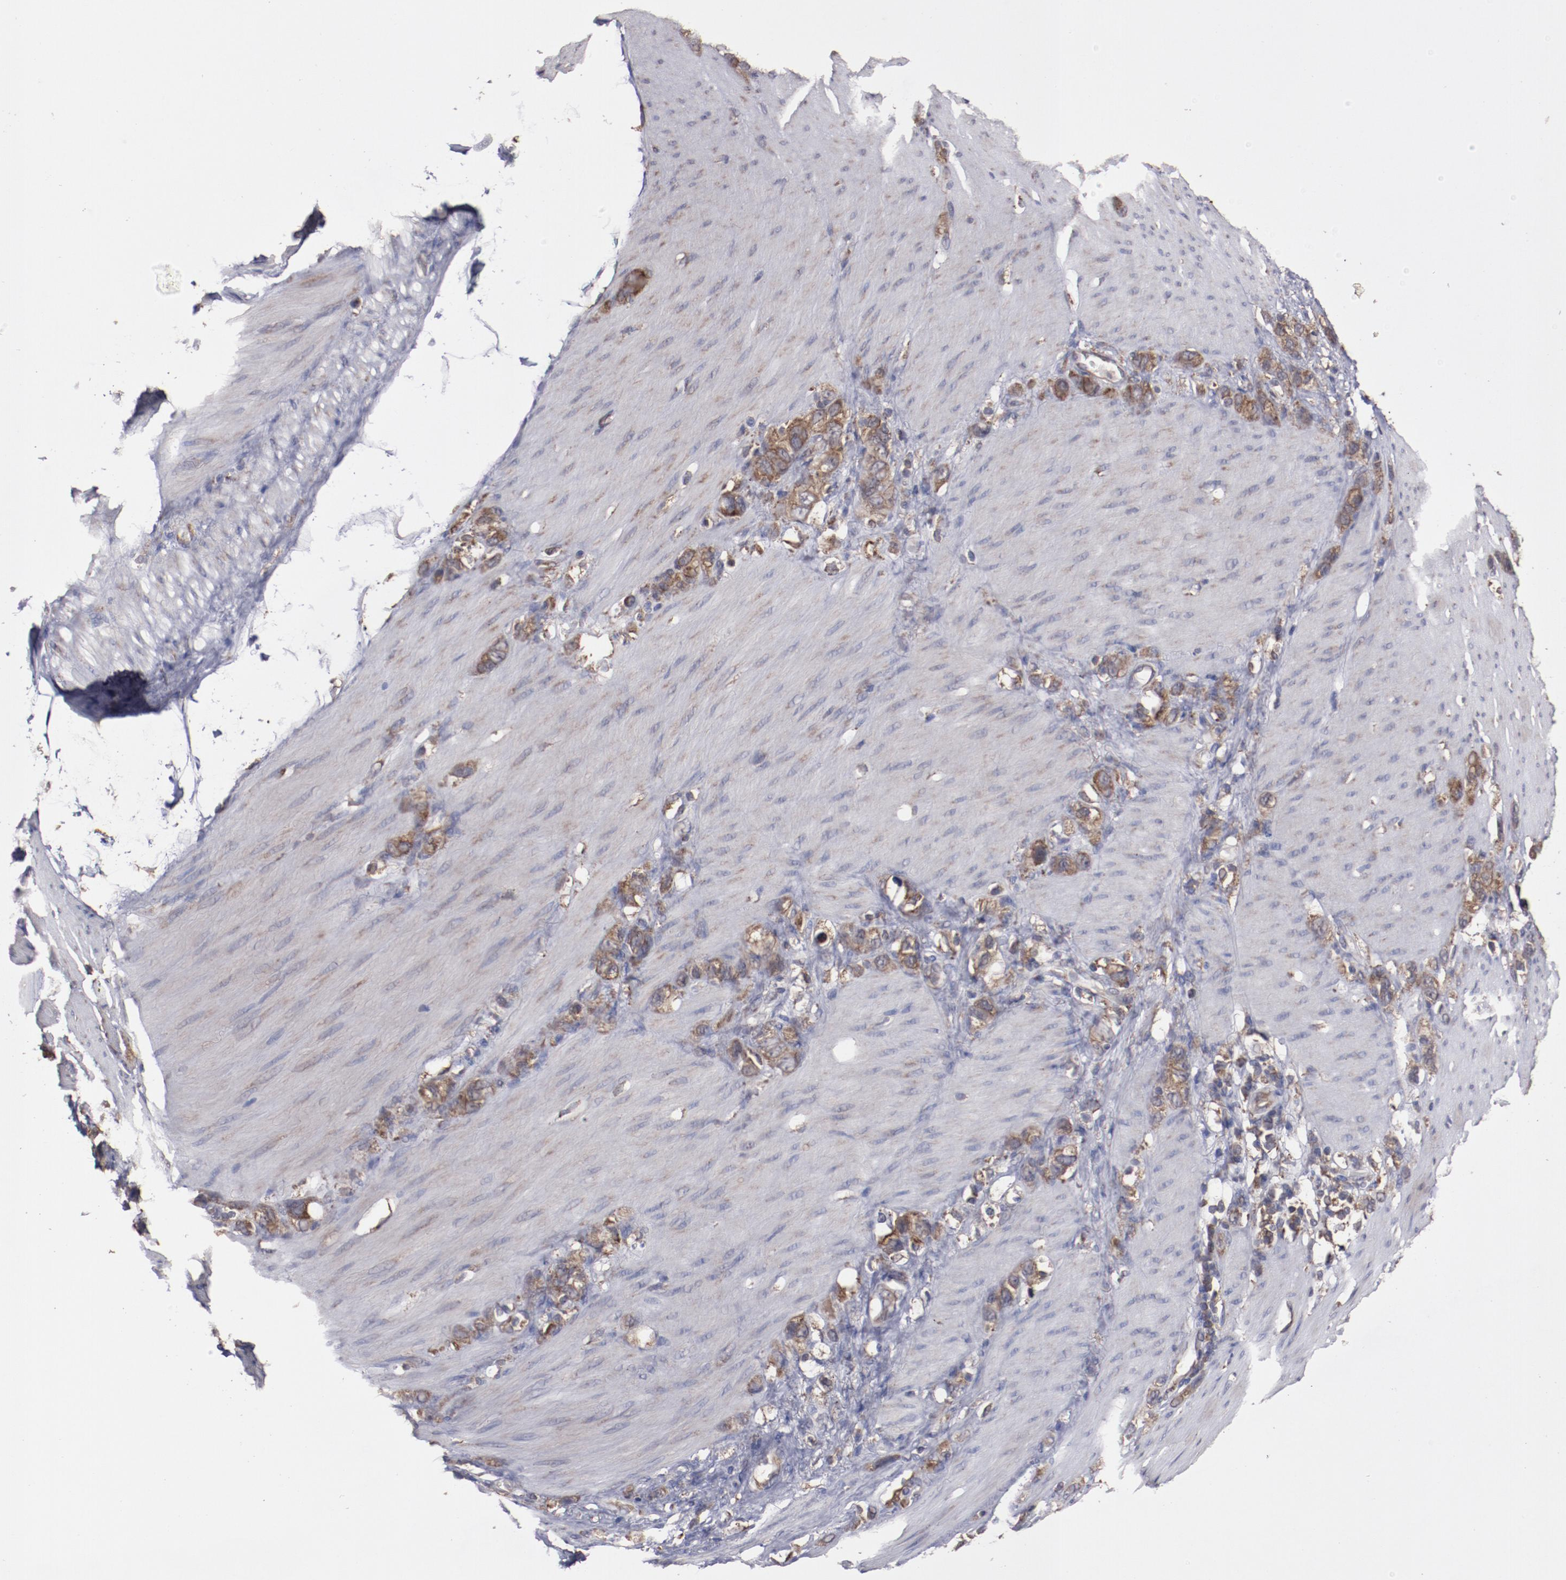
{"staining": {"intensity": "moderate", "quantity": ">75%", "location": "cytoplasmic/membranous"}, "tissue": "stomach cancer", "cell_type": "Tumor cells", "image_type": "cancer", "snomed": [{"axis": "morphology", "description": "Normal tissue, NOS"}, {"axis": "morphology", "description": "Adenocarcinoma, NOS"}, {"axis": "morphology", "description": "Adenocarcinoma, High grade"}, {"axis": "topography", "description": "Stomach, upper"}, {"axis": "topography", "description": "Stomach"}], "caption": "Tumor cells reveal moderate cytoplasmic/membranous staining in approximately >75% of cells in stomach cancer (high-grade adenocarcinoma).", "gene": "RPS4Y1", "patient": {"sex": "female", "age": 65}}